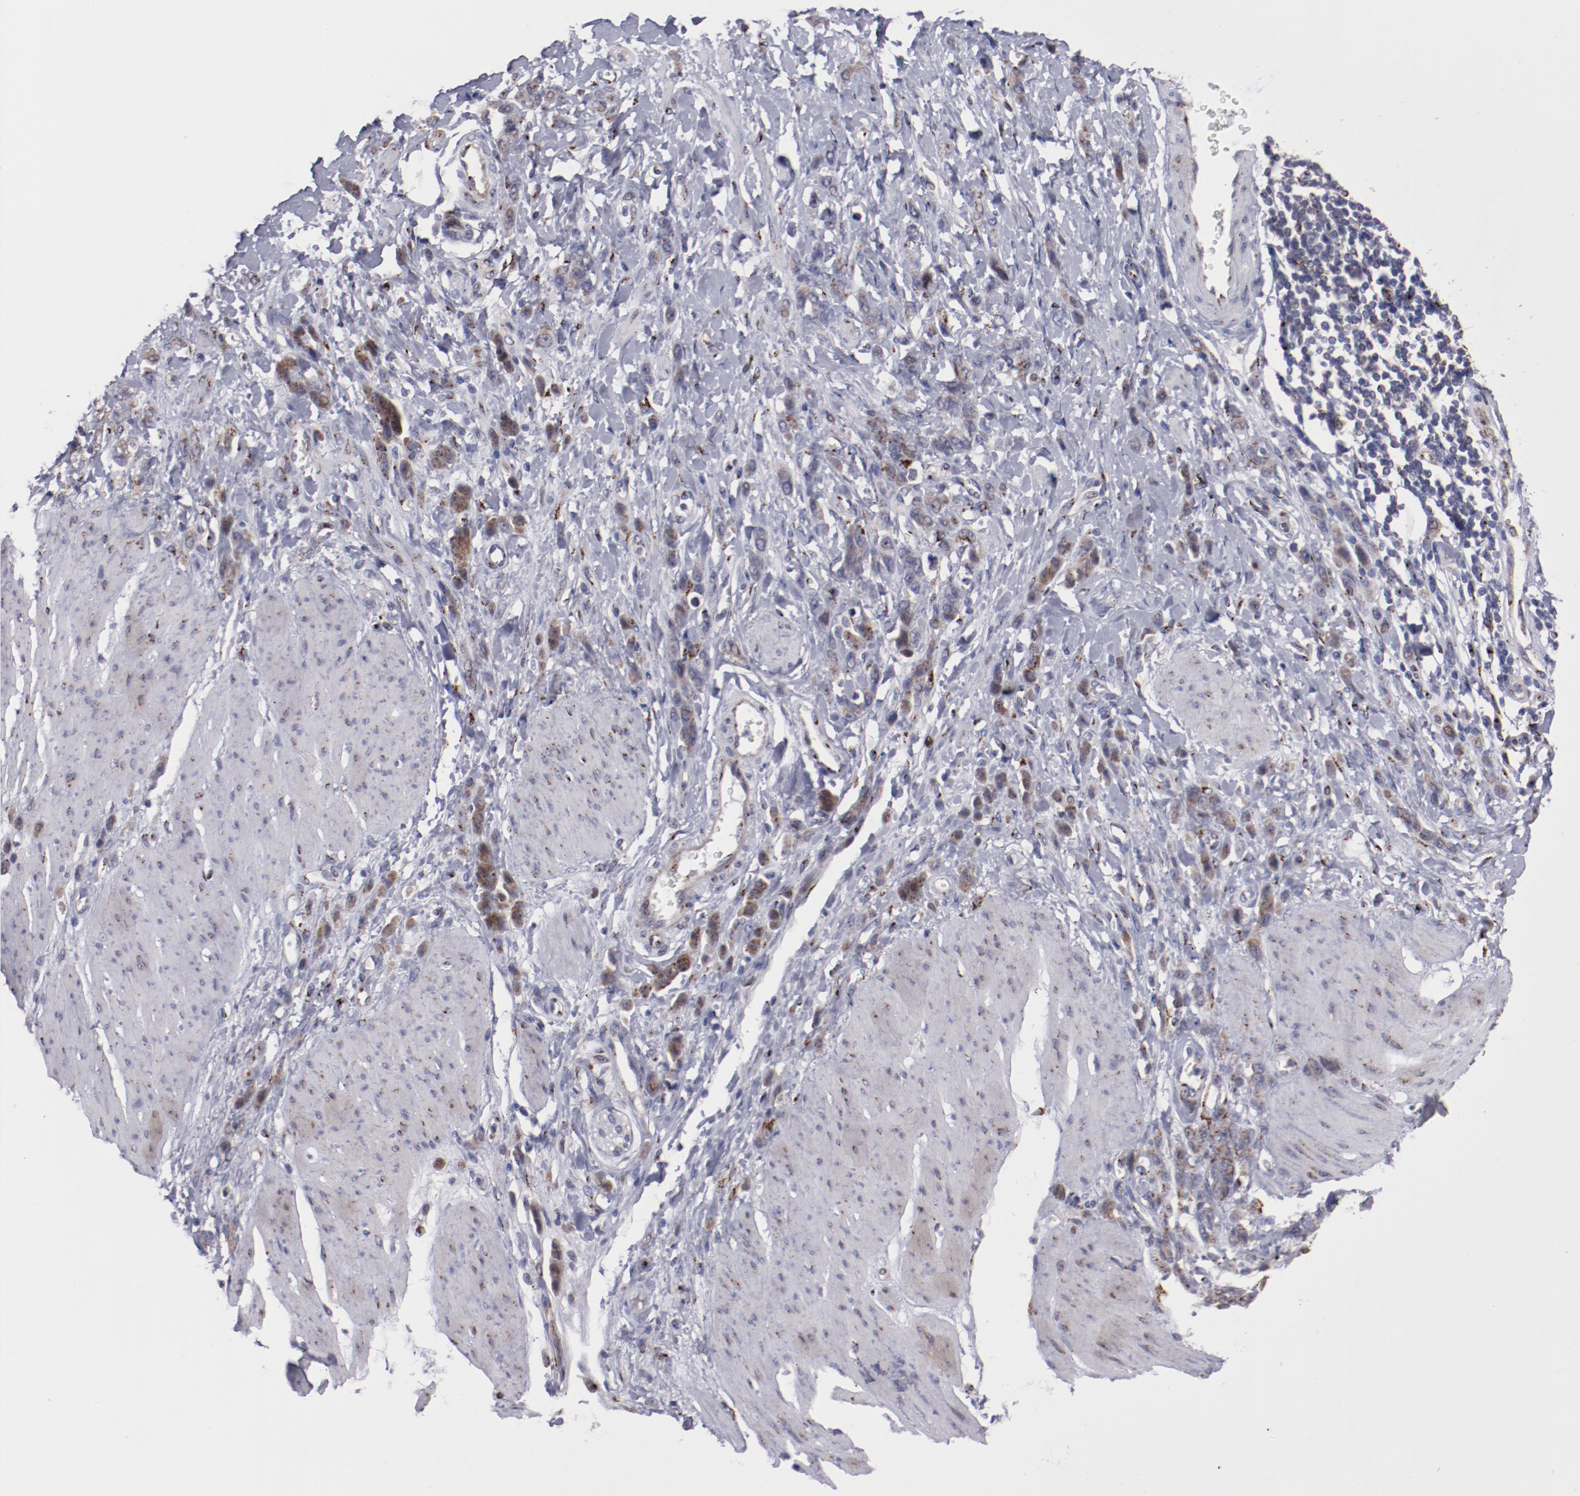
{"staining": {"intensity": "strong", "quantity": ">75%", "location": "cytoplasmic/membranous"}, "tissue": "stomach cancer", "cell_type": "Tumor cells", "image_type": "cancer", "snomed": [{"axis": "morphology", "description": "Normal tissue, NOS"}, {"axis": "morphology", "description": "Adenocarcinoma, NOS"}, {"axis": "topography", "description": "Stomach"}], "caption": "The photomicrograph exhibits immunohistochemical staining of adenocarcinoma (stomach). There is strong cytoplasmic/membranous expression is present in approximately >75% of tumor cells.", "gene": "GOLIM4", "patient": {"sex": "male", "age": 82}}